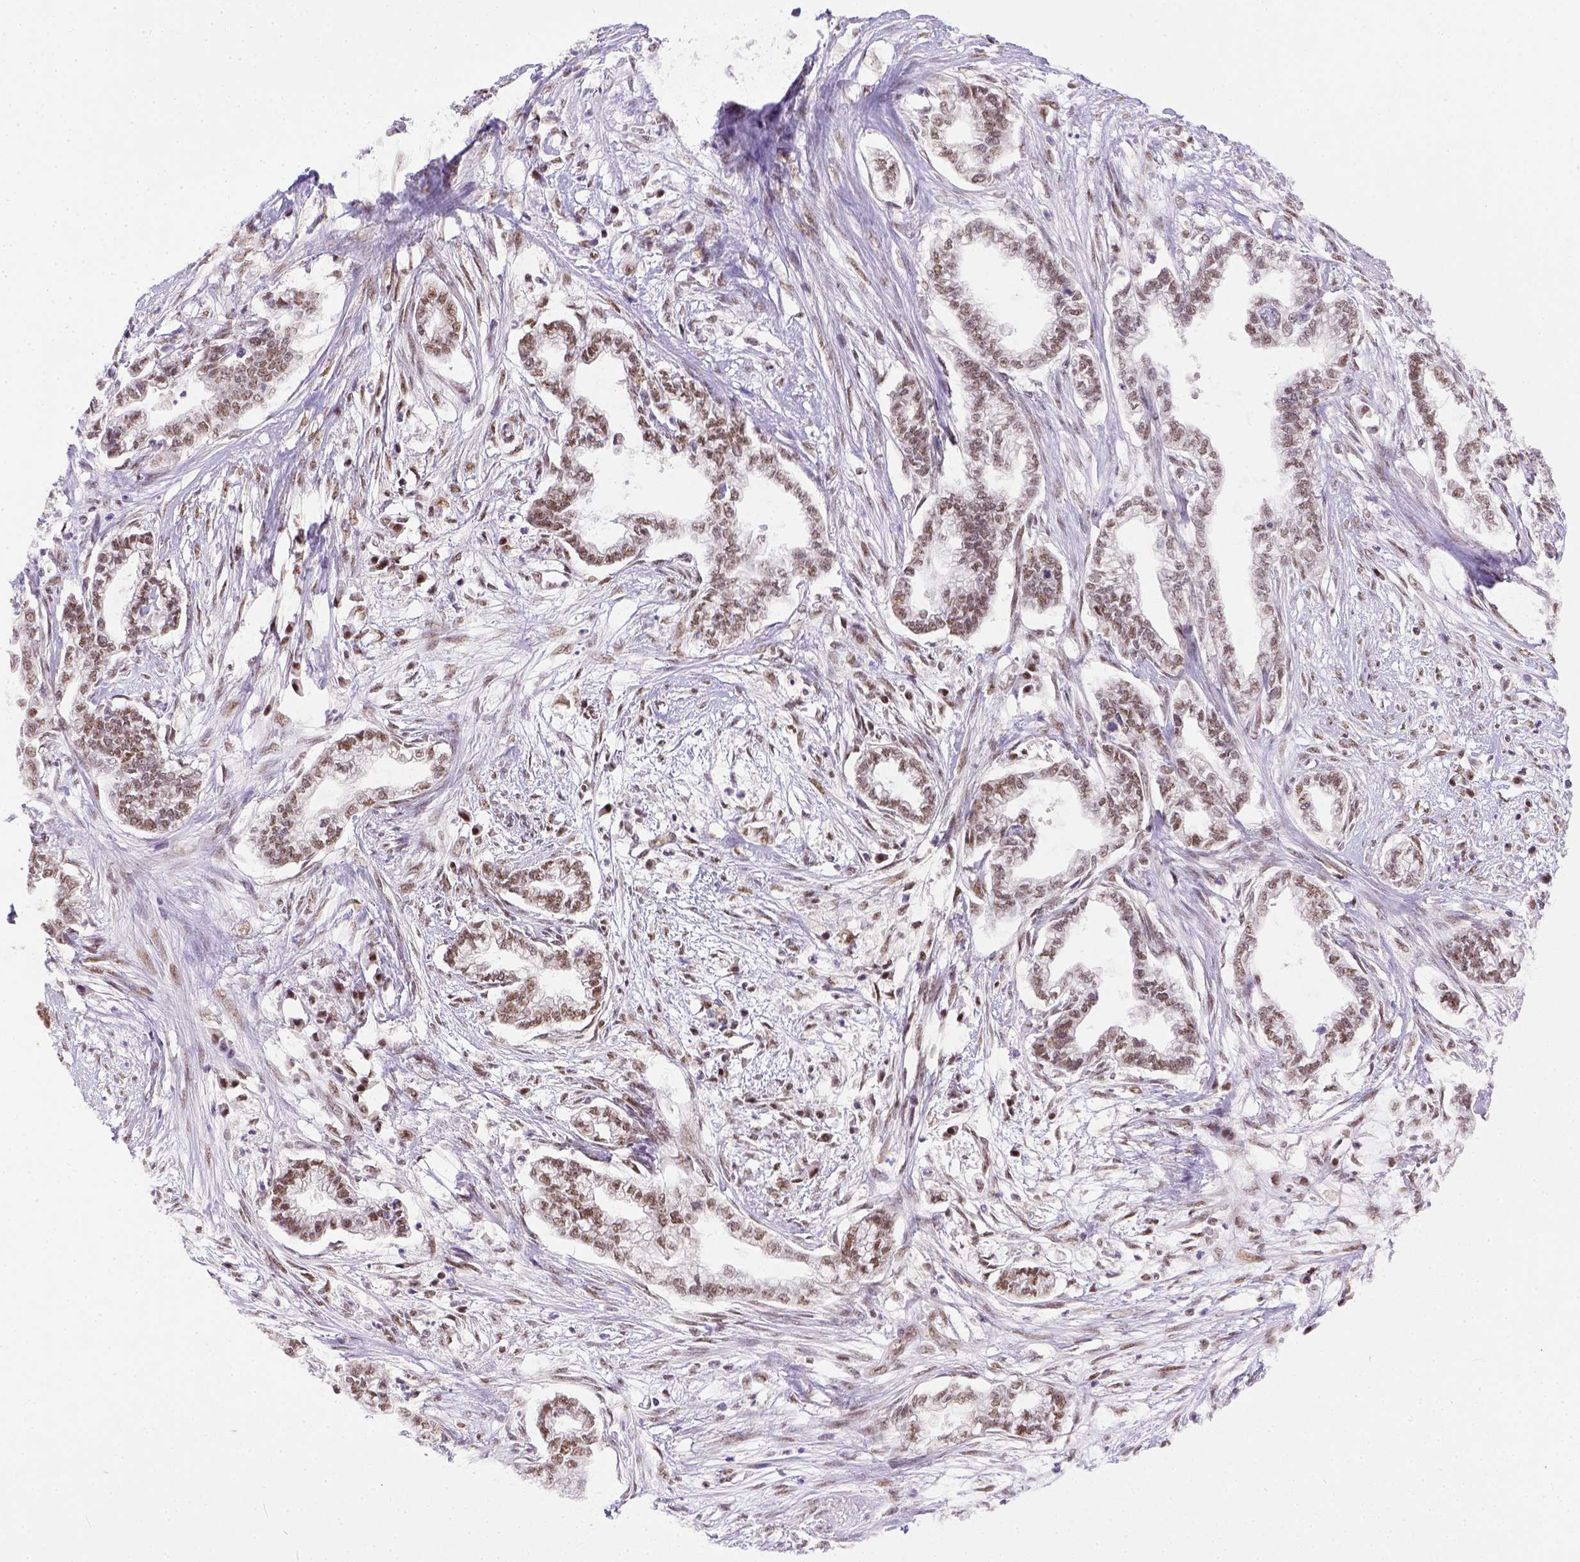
{"staining": {"intensity": "moderate", "quantity": ">75%", "location": "nuclear"}, "tissue": "cervical cancer", "cell_type": "Tumor cells", "image_type": "cancer", "snomed": [{"axis": "morphology", "description": "Adenocarcinoma, NOS"}, {"axis": "topography", "description": "Cervix"}], "caption": "Cervical cancer stained for a protein (brown) displays moderate nuclear positive positivity in about >75% of tumor cells.", "gene": "ERCC1", "patient": {"sex": "female", "age": 62}}